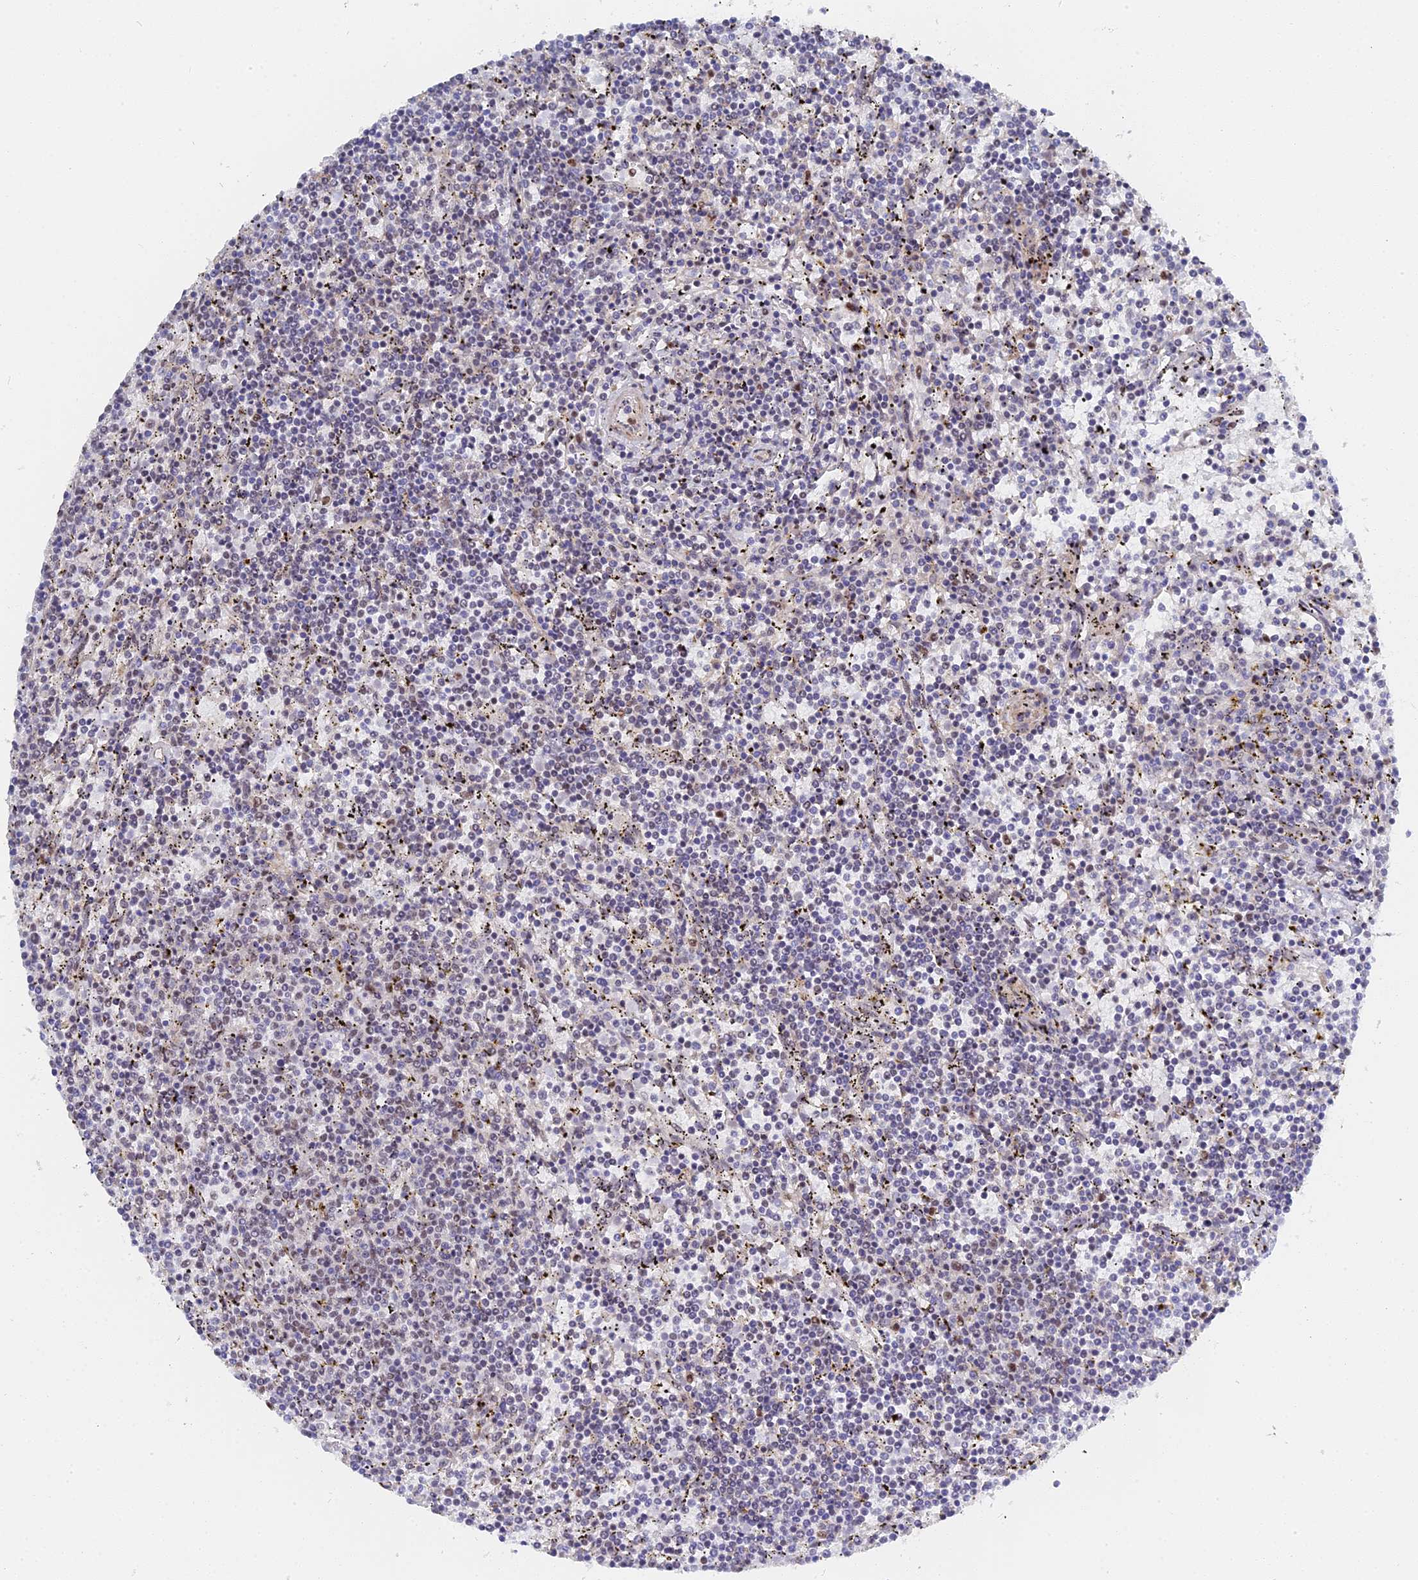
{"staining": {"intensity": "negative", "quantity": "none", "location": "none"}, "tissue": "lymphoma", "cell_type": "Tumor cells", "image_type": "cancer", "snomed": [{"axis": "morphology", "description": "Malignant lymphoma, non-Hodgkin's type, Low grade"}, {"axis": "topography", "description": "Spleen"}], "caption": "A histopathology image of low-grade malignant lymphoma, non-Hodgkin's type stained for a protein displays no brown staining in tumor cells. (Brightfield microscopy of DAB immunohistochemistry (IHC) at high magnification).", "gene": "CCDC85A", "patient": {"sex": "female", "age": 50}}